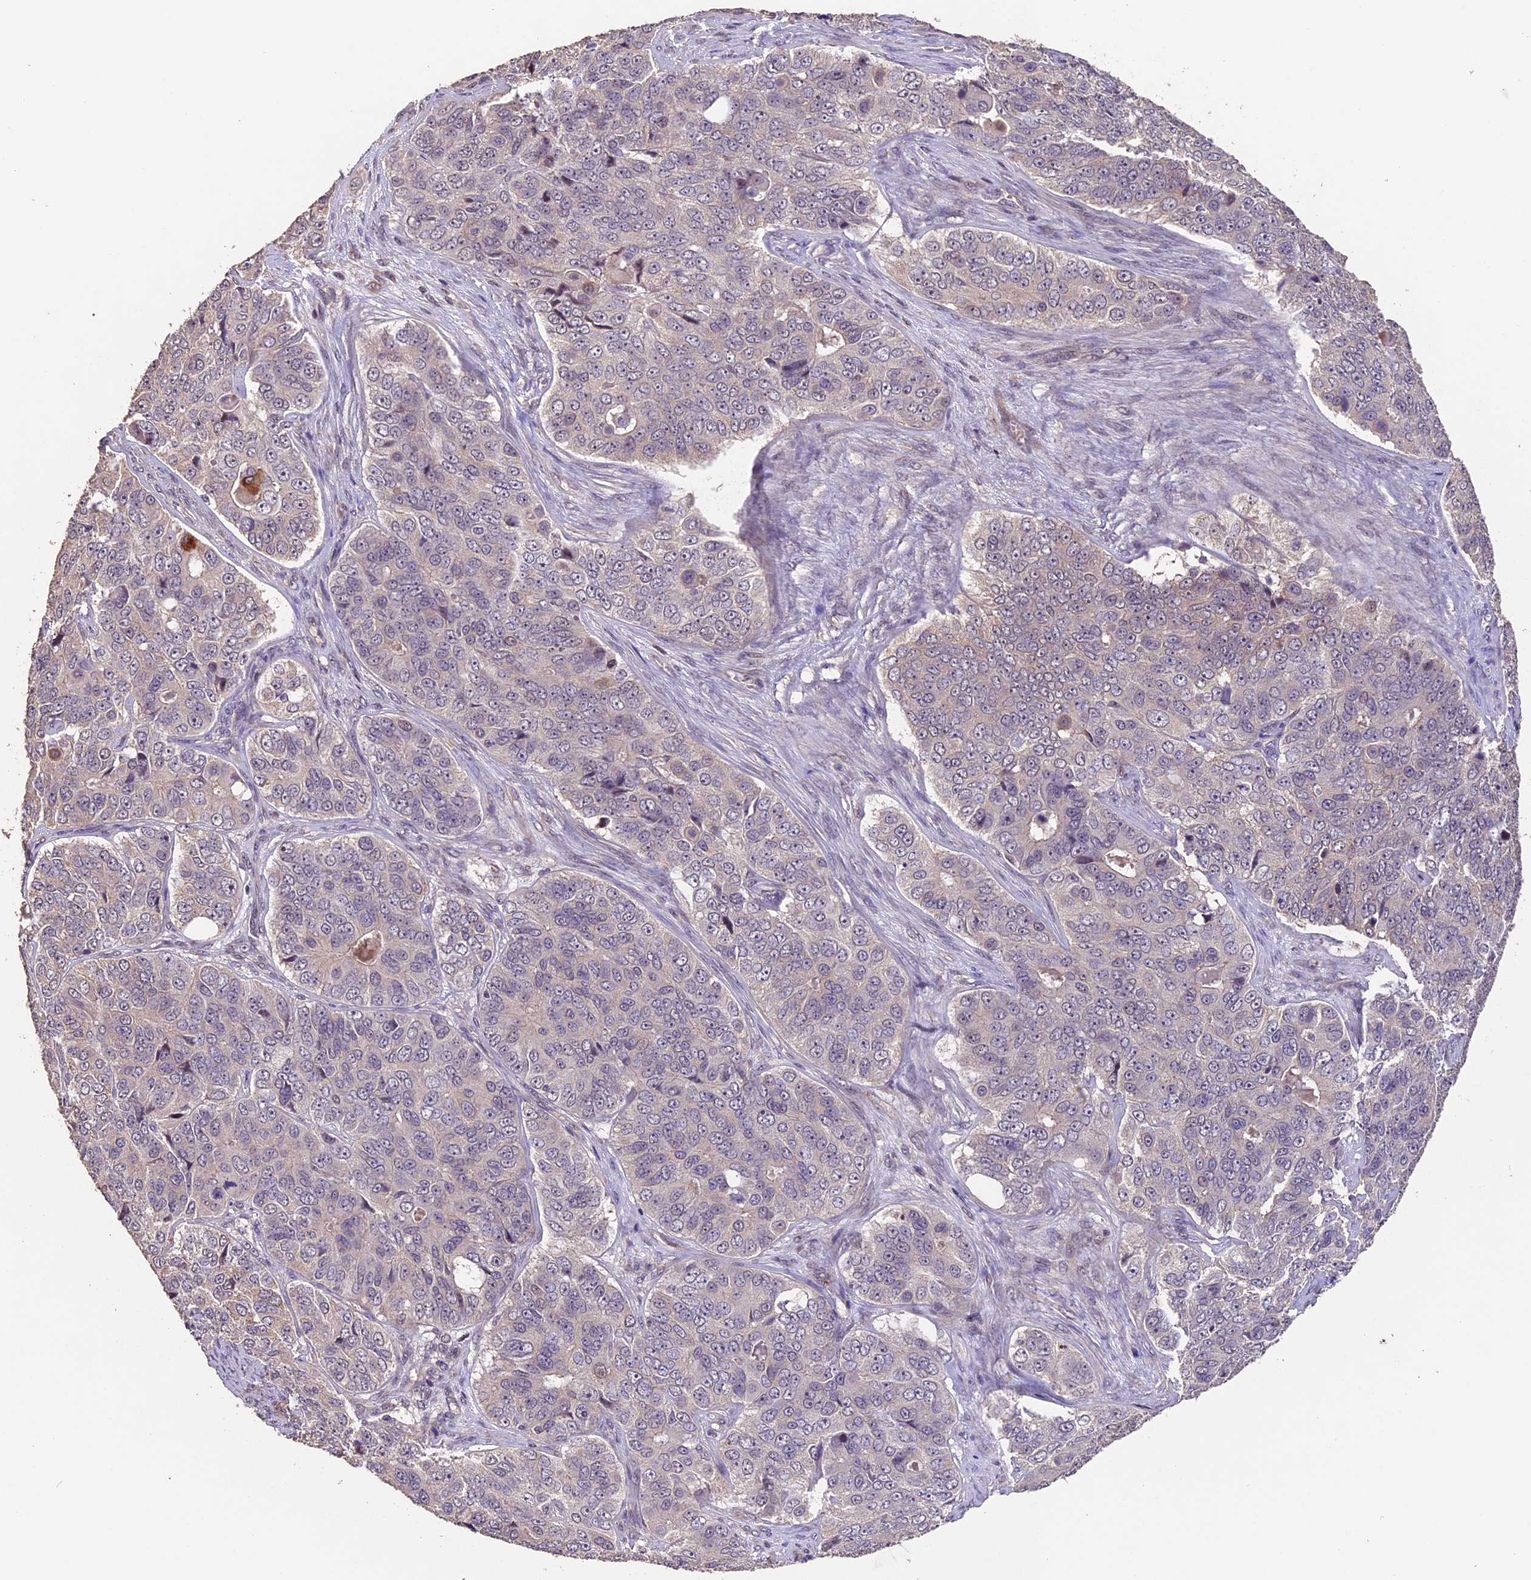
{"staining": {"intensity": "negative", "quantity": "none", "location": "none"}, "tissue": "ovarian cancer", "cell_type": "Tumor cells", "image_type": "cancer", "snomed": [{"axis": "morphology", "description": "Carcinoma, endometroid"}, {"axis": "topography", "description": "Ovary"}], "caption": "Immunohistochemistry image of neoplastic tissue: ovarian endometroid carcinoma stained with DAB (3,3'-diaminobenzidine) exhibits no significant protein expression in tumor cells.", "gene": "GNB5", "patient": {"sex": "female", "age": 51}}